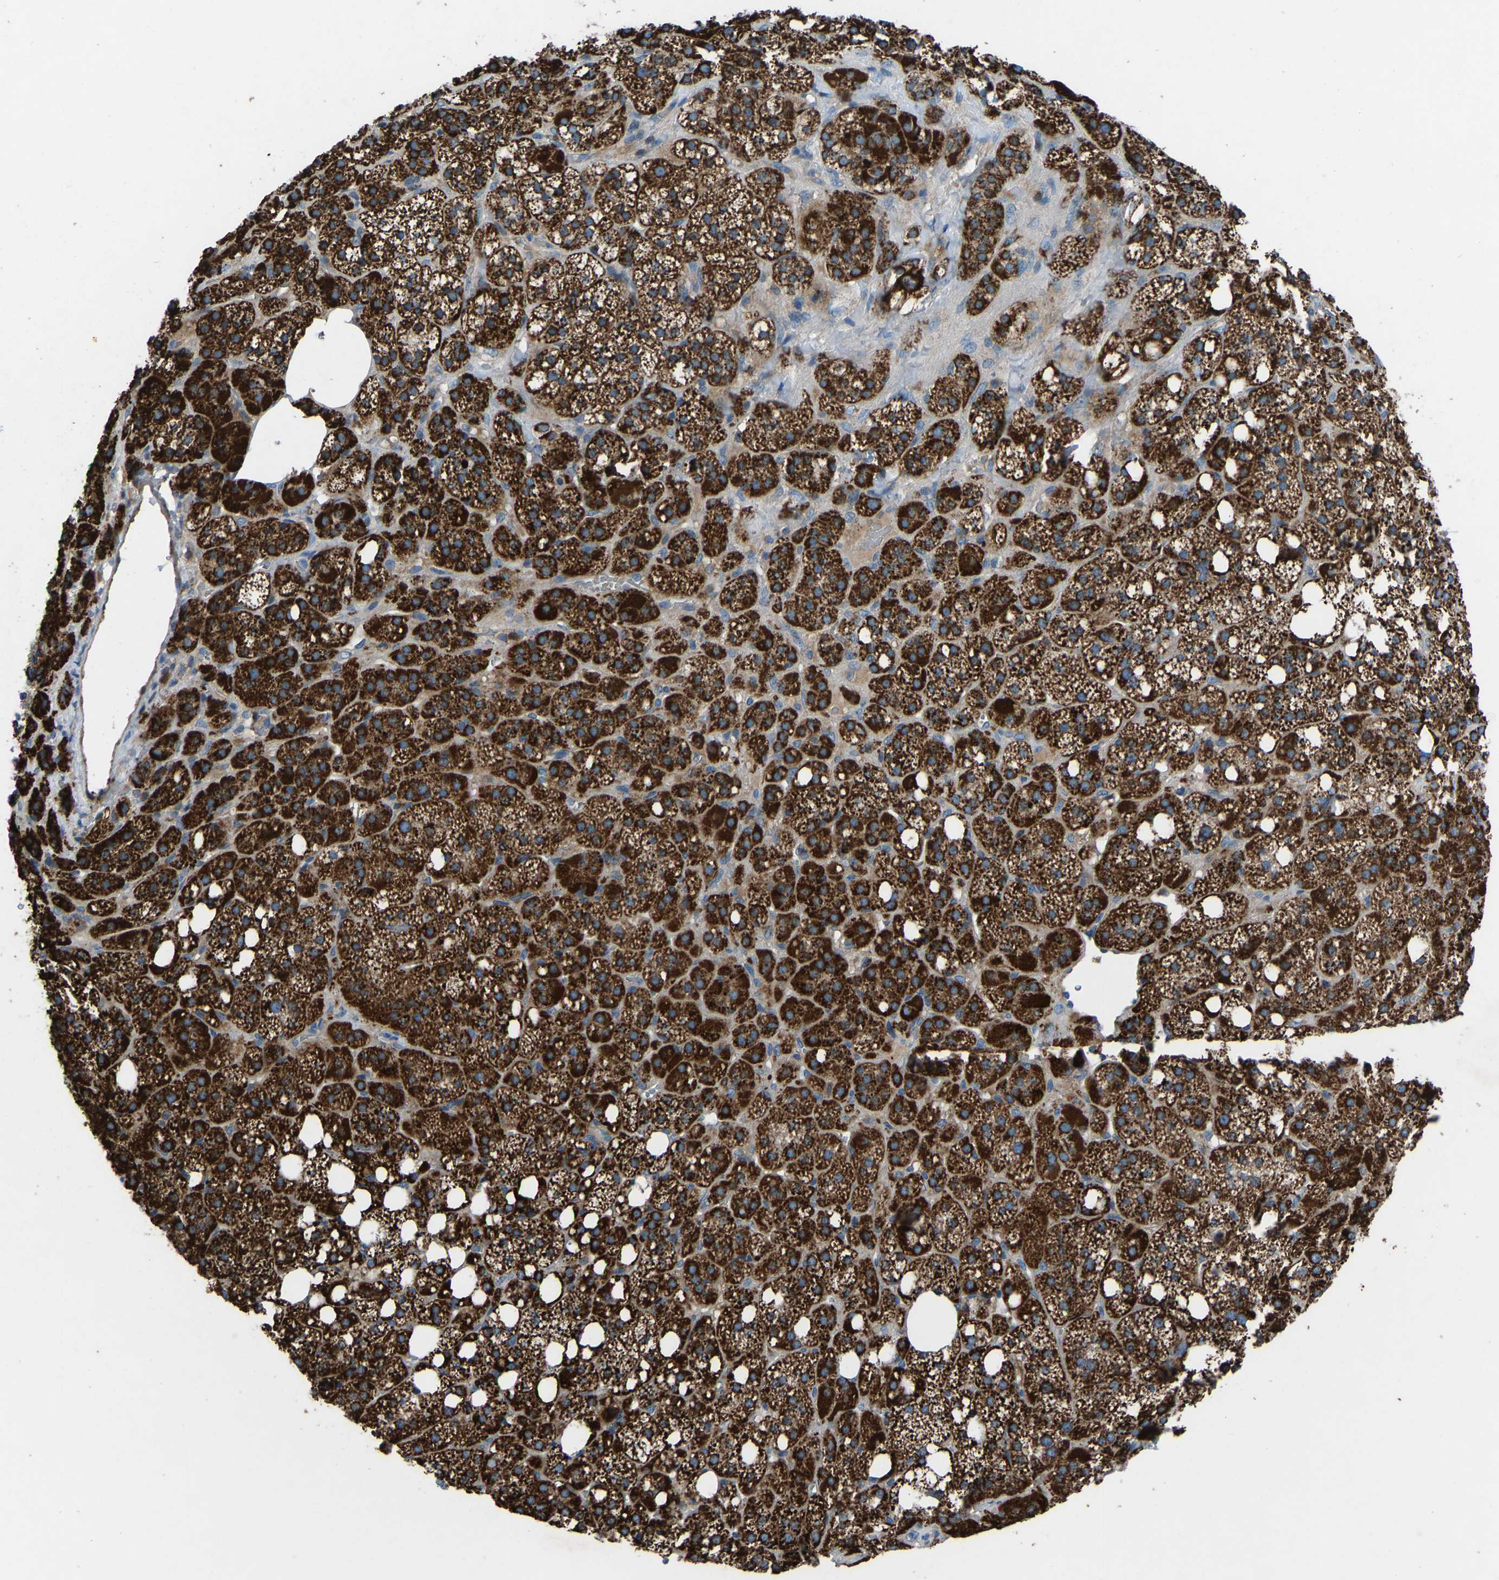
{"staining": {"intensity": "strong", "quantity": ">75%", "location": "cytoplasmic/membranous"}, "tissue": "adrenal gland", "cell_type": "Glandular cells", "image_type": "normal", "snomed": [{"axis": "morphology", "description": "Normal tissue, NOS"}, {"axis": "topography", "description": "Adrenal gland"}], "caption": "Immunohistochemical staining of benign human adrenal gland exhibits >75% levels of strong cytoplasmic/membranous protein positivity in about >75% of glandular cells.", "gene": "GRK6", "patient": {"sex": "female", "age": 59}}